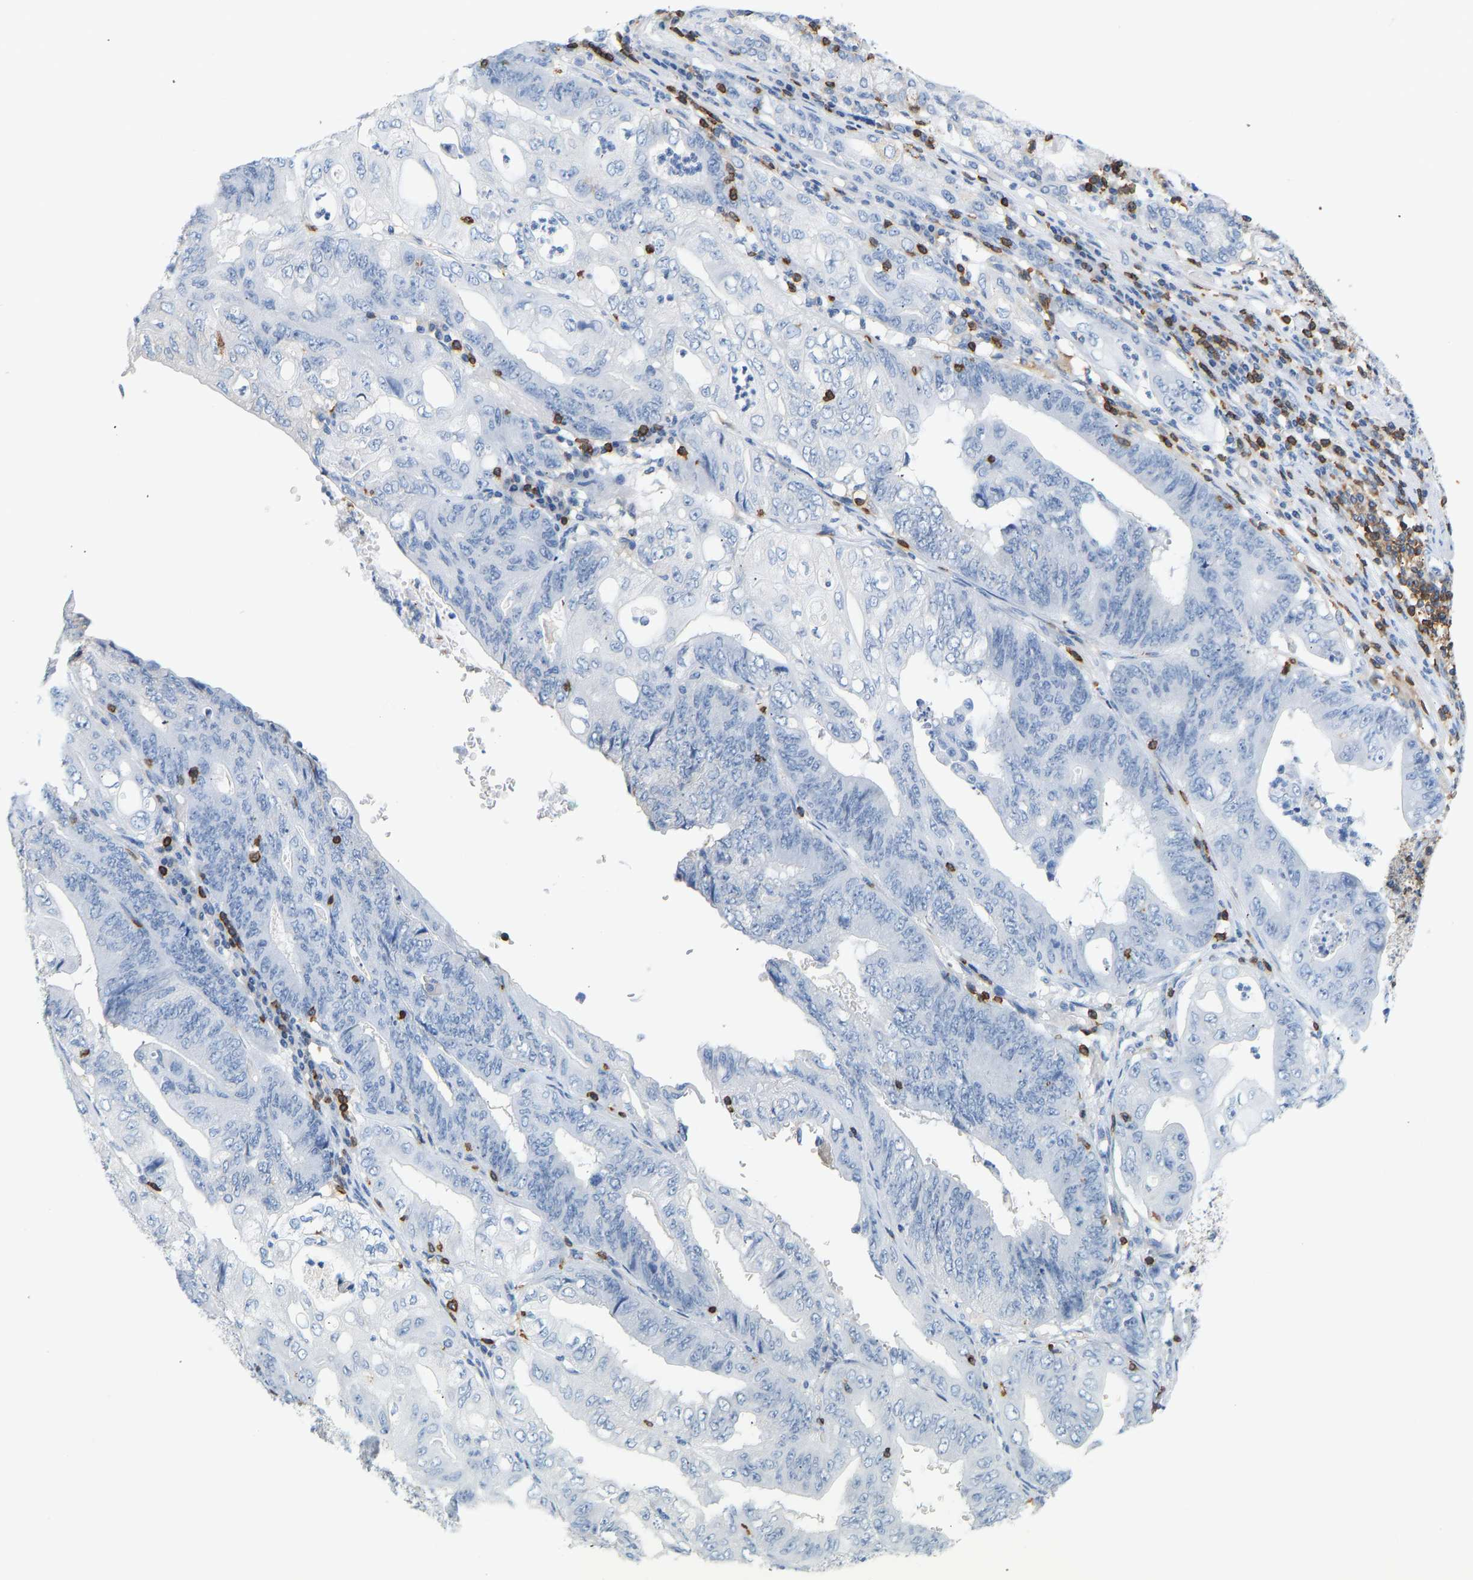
{"staining": {"intensity": "negative", "quantity": "none", "location": "none"}, "tissue": "stomach cancer", "cell_type": "Tumor cells", "image_type": "cancer", "snomed": [{"axis": "morphology", "description": "Adenocarcinoma, NOS"}, {"axis": "topography", "description": "Stomach"}], "caption": "This is an immunohistochemistry (IHC) photomicrograph of stomach cancer. There is no positivity in tumor cells.", "gene": "EVL", "patient": {"sex": "female", "age": 73}}